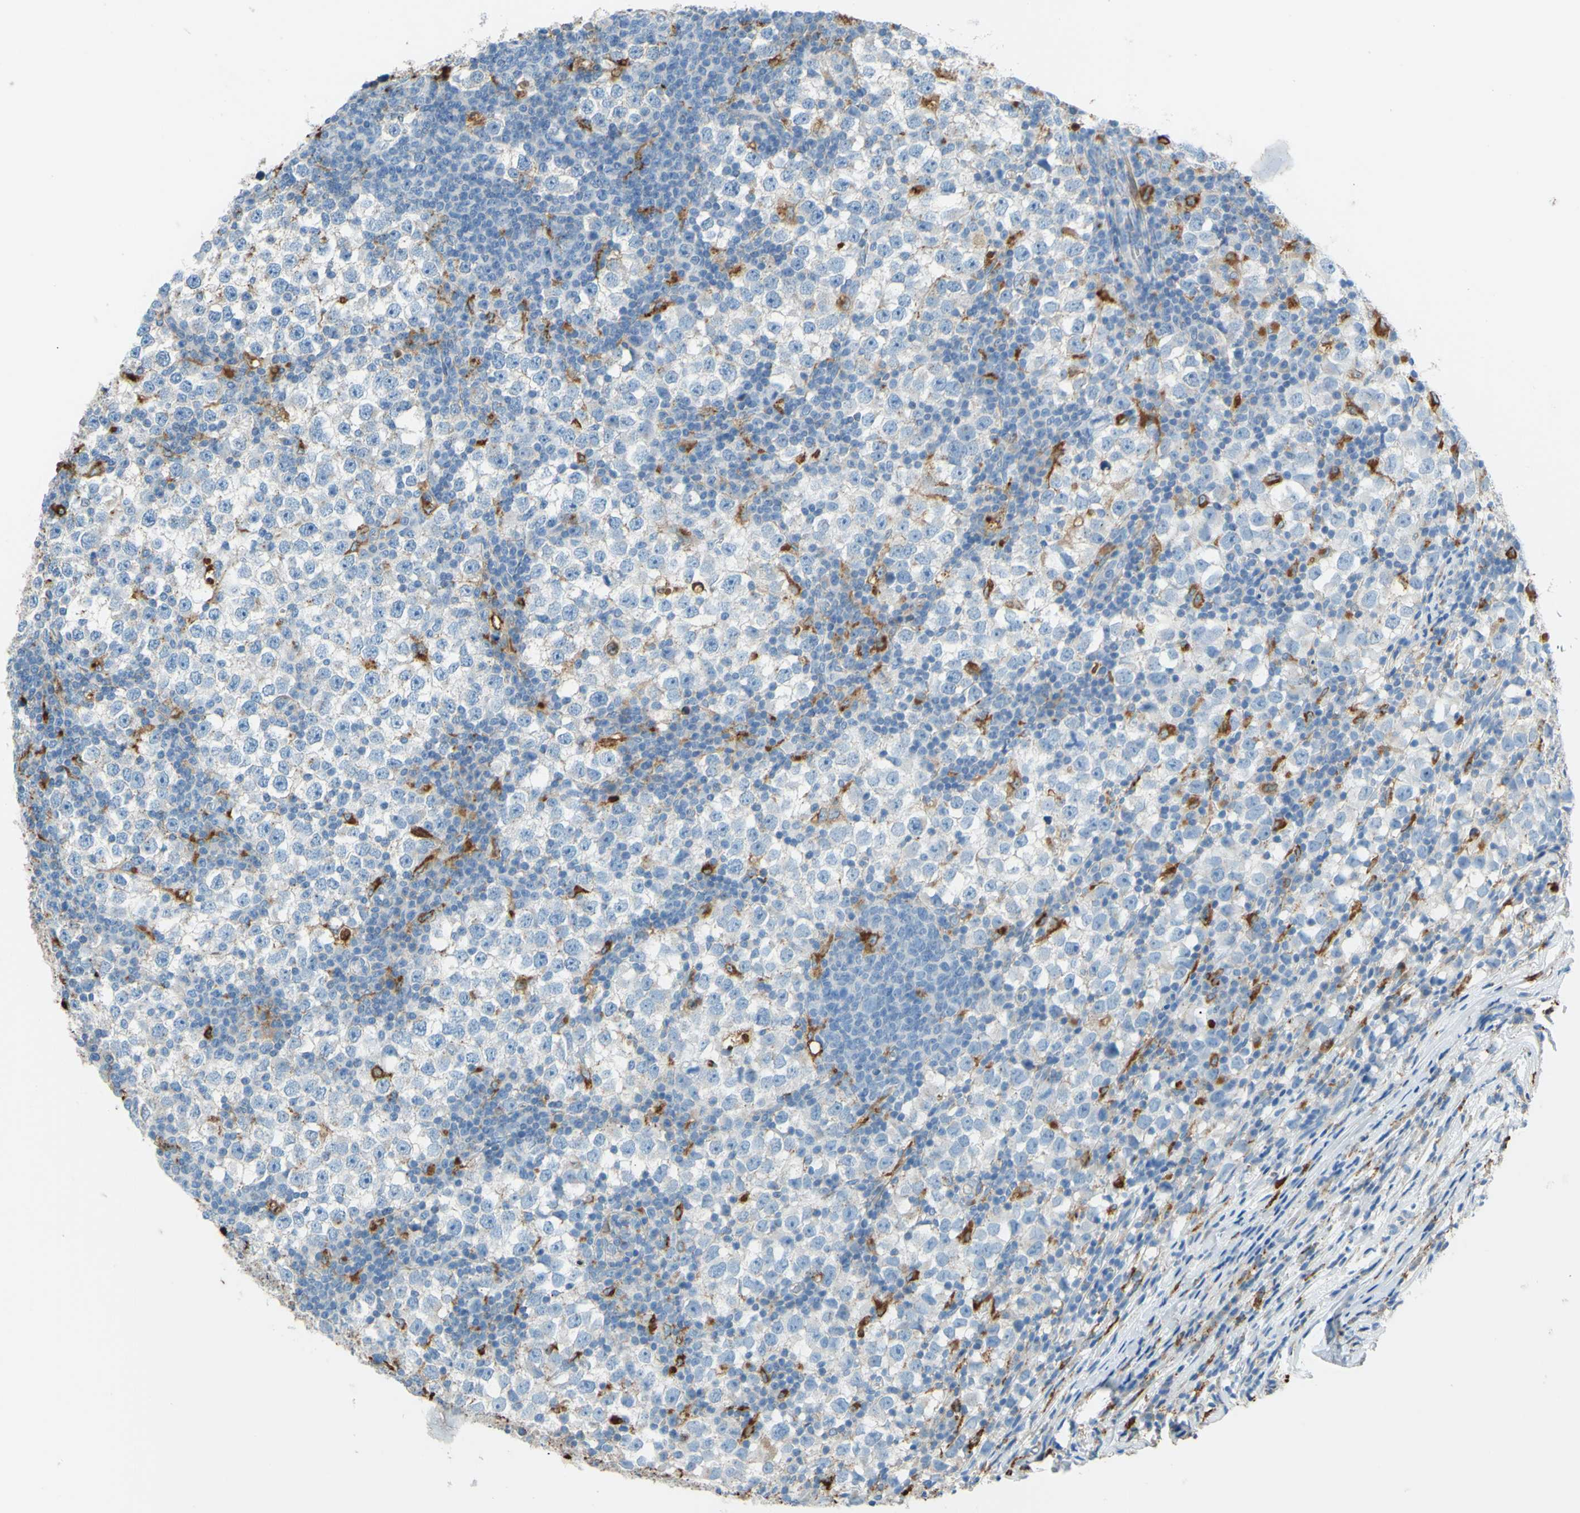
{"staining": {"intensity": "negative", "quantity": "none", "location": "none"}, "tissue": "testis cancer", "cell_type": "Tumor cells", "image_type": "cancer", "snomed": [{"axis": "morphology", "description": "Seminoma, NOS"}, {"axis": "topography", "description": "Testis"}], "caption": "High power microscopy micrograph of an immunohistochemistry (IHC) photomicrograph of testis cancer (seminoma), revealing no significant expression in tumor cells.", "gene": "CTSD", "patient": {"sex": "male", "age": 65}}